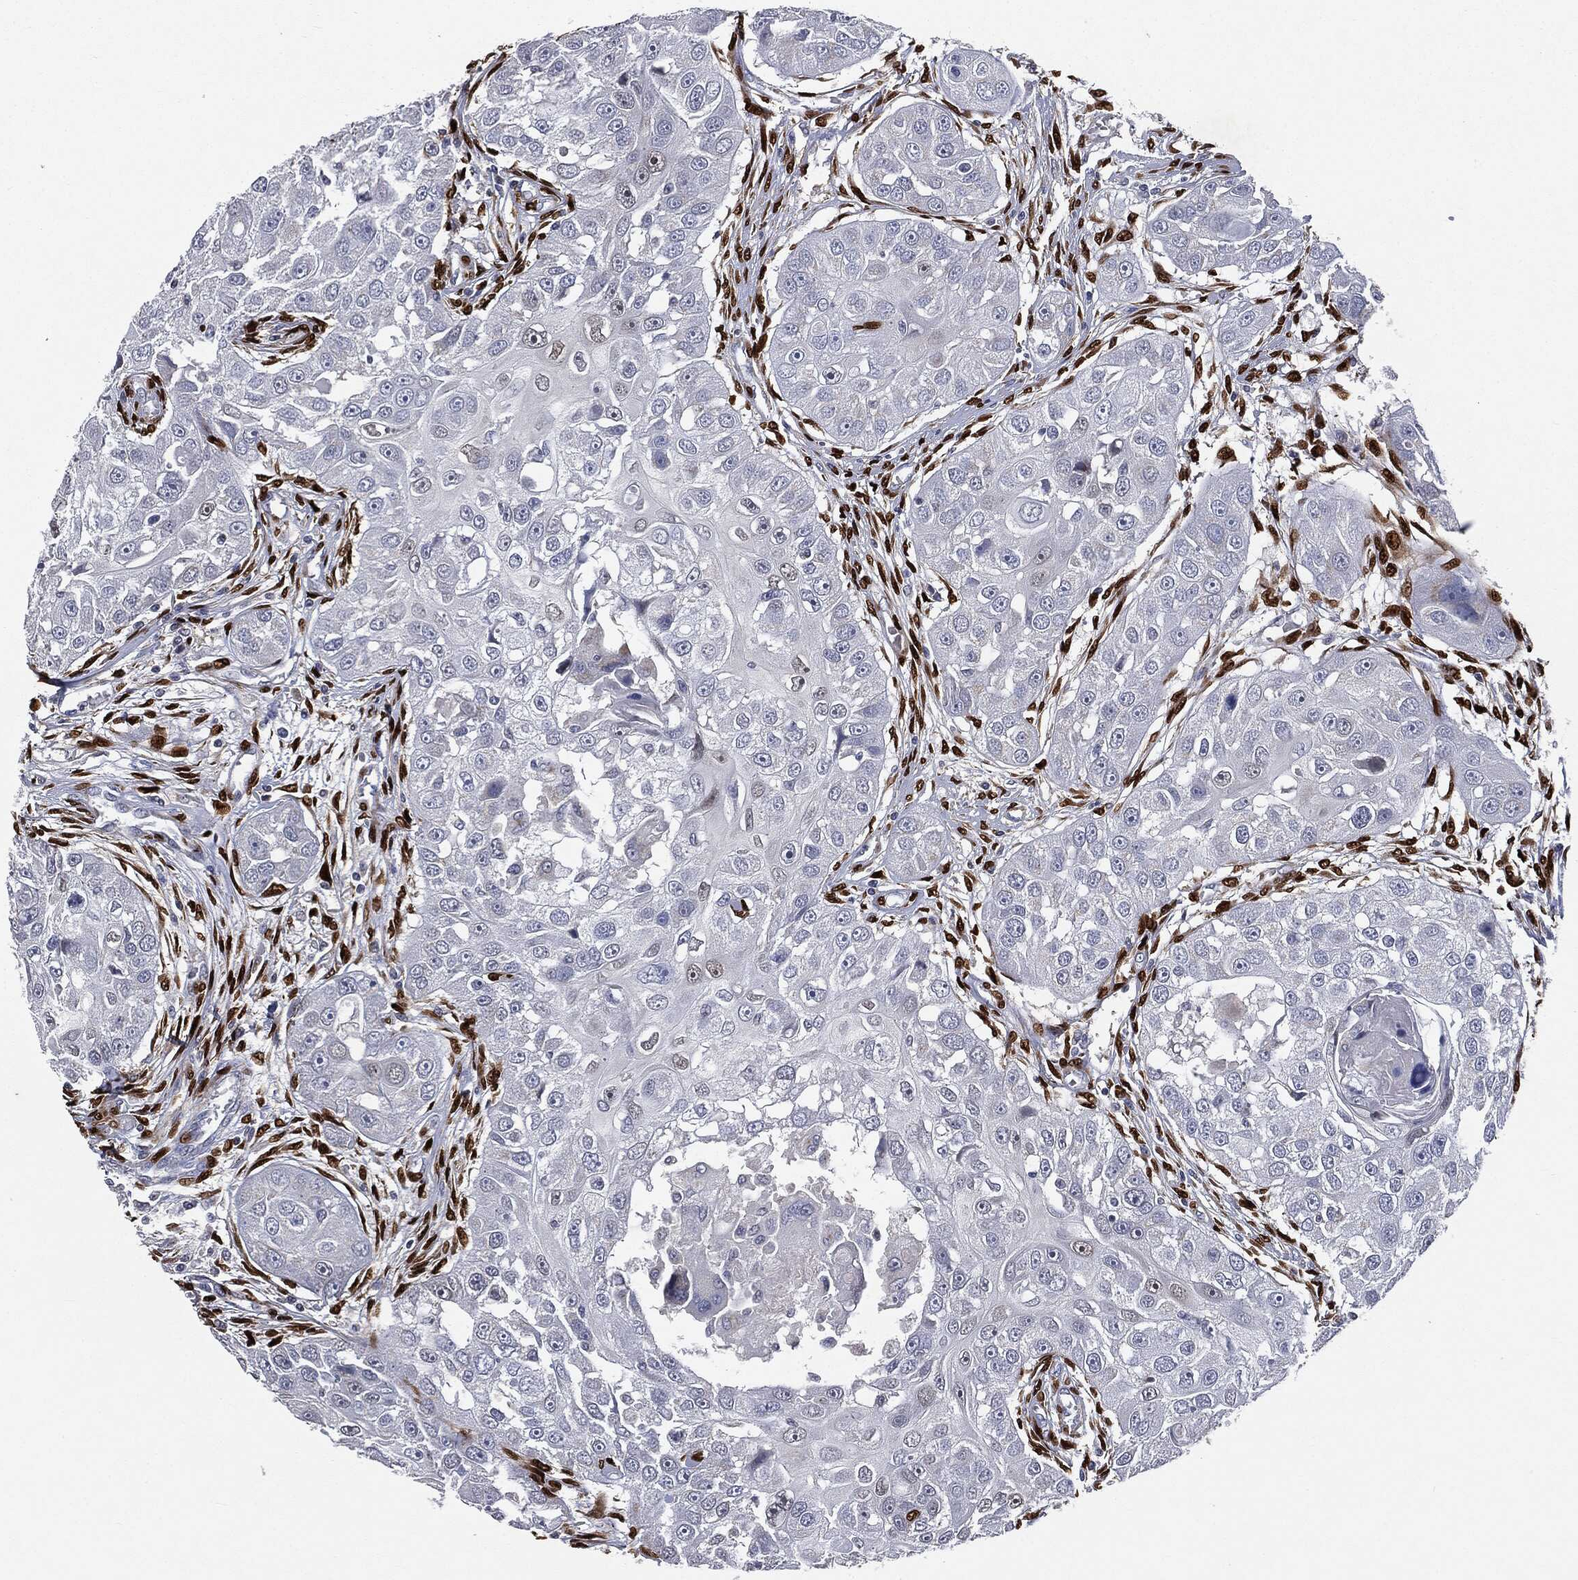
{"staining": {"intensity": "negative", "quantity": "none", "location": "none"}, "tissue": "head and neck cancer", "cell_type": "Tumor cells", "image_type": "cancer", "snomed": [{"axis": "morphology", "description": "Squamous cell carcinoma, NOS"}, {"axis": "topography", "description": "Head-Neck"}], "caption": "The immunohistochemistry micrograph has no significant positivity in tumor cells of head and neck squamous cell carcinoma tissue. The staining is performed using DAB (3,3'-diaminobenzidine) brown chromogen with nuclei counter-stained in using hematoxylin.", "gene": "CASD1", "patient": {"sex": "male", "age": 51}}